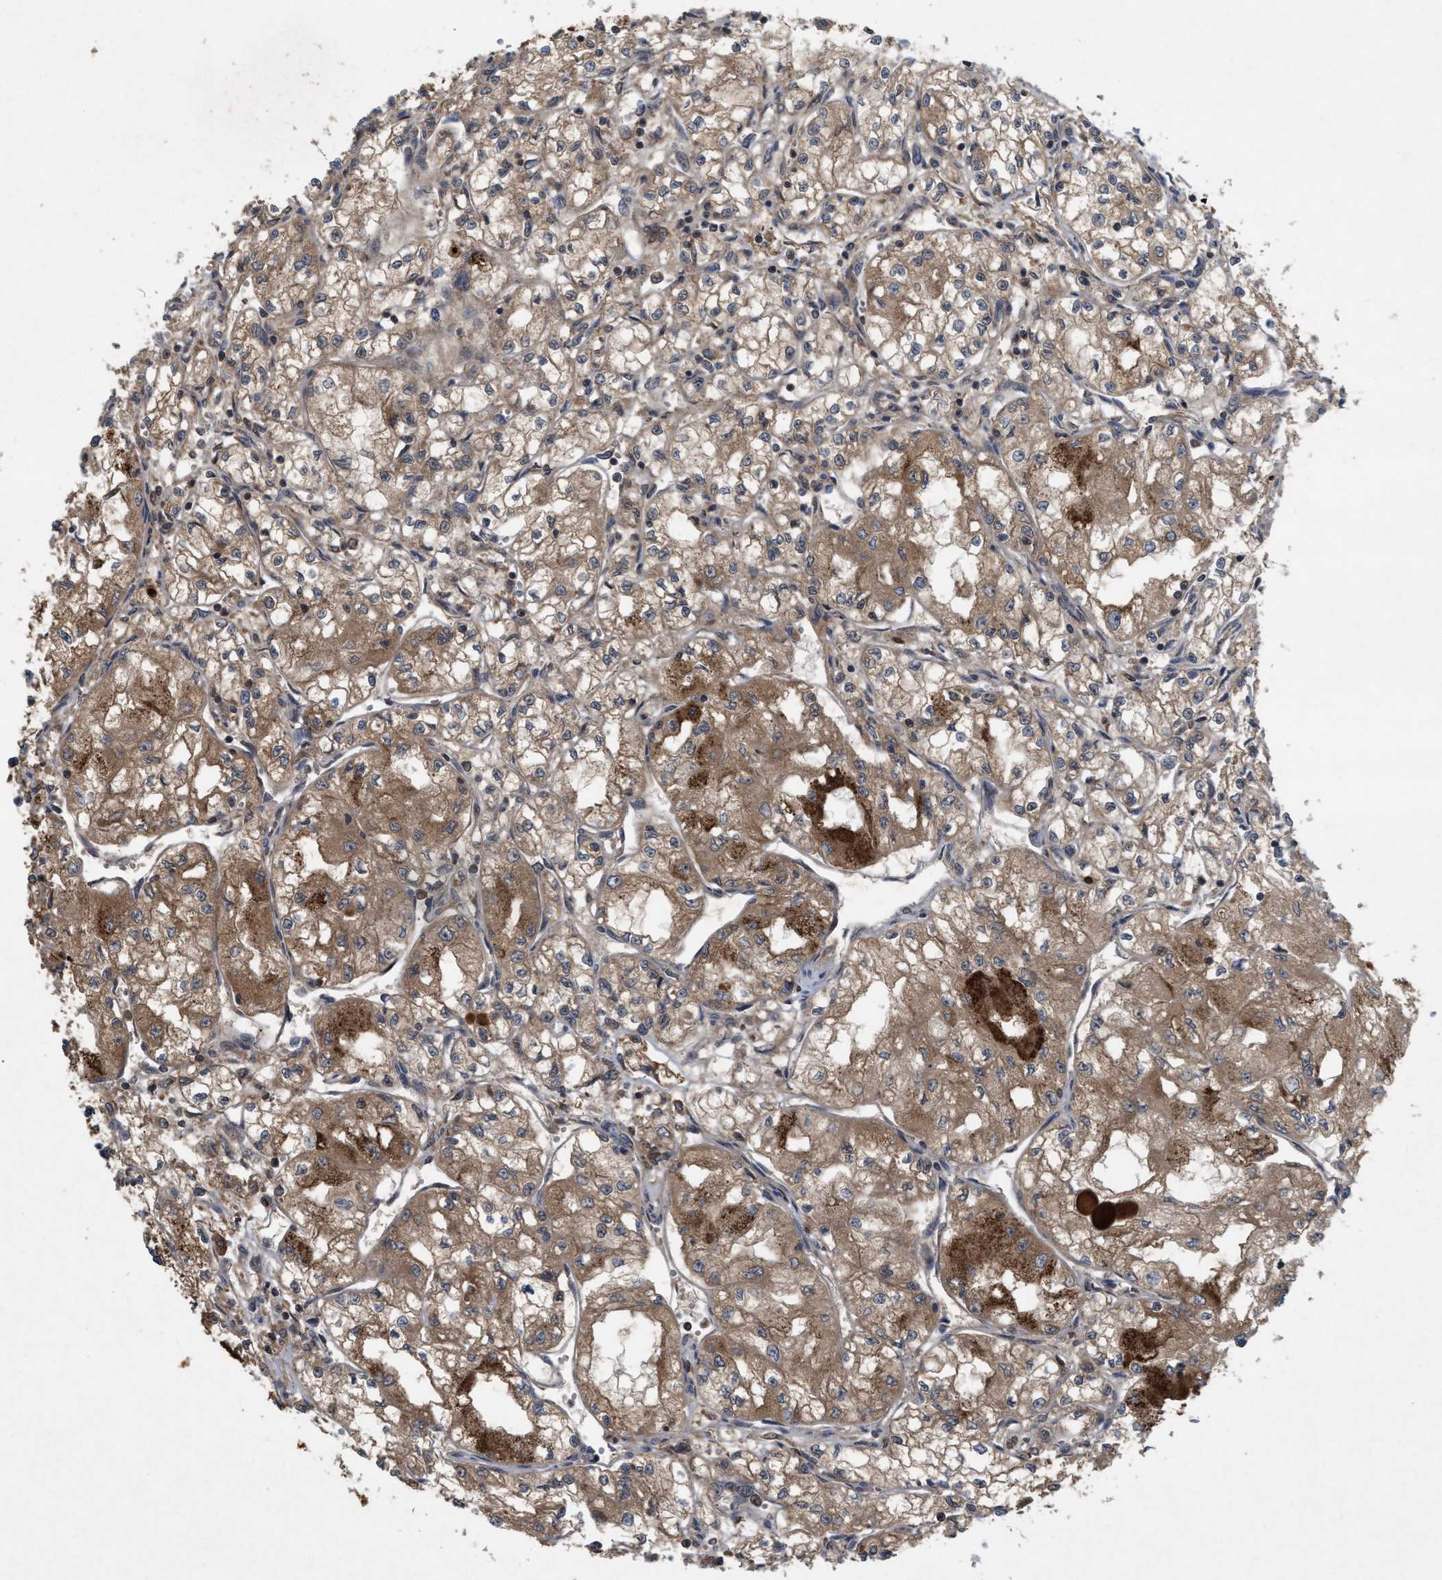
{"staining": {"intensity": "moderate", "quantity": ">75%", "location": "cytoplasmic/membranous"}, "tissue": "renal cancer", "cell_type": "Tumor cells", "image_type": "cancer", "snomed": [{"axis": "morphology", "description": "Normal tissue, NOS"}, {"axis": "morphology", "description": "Adenocarcinoma, NOS"}, {"axis": "topography", "description": "Kidney"}], "caption": "Protein staining of adenocarcinoma (renal) tissue demonstrates moderate cytoplasmic/membranous positivity in about >75% of tumor cells.", "gene": "RAB2A", "patient": {"sex": "male", "age": 59}}